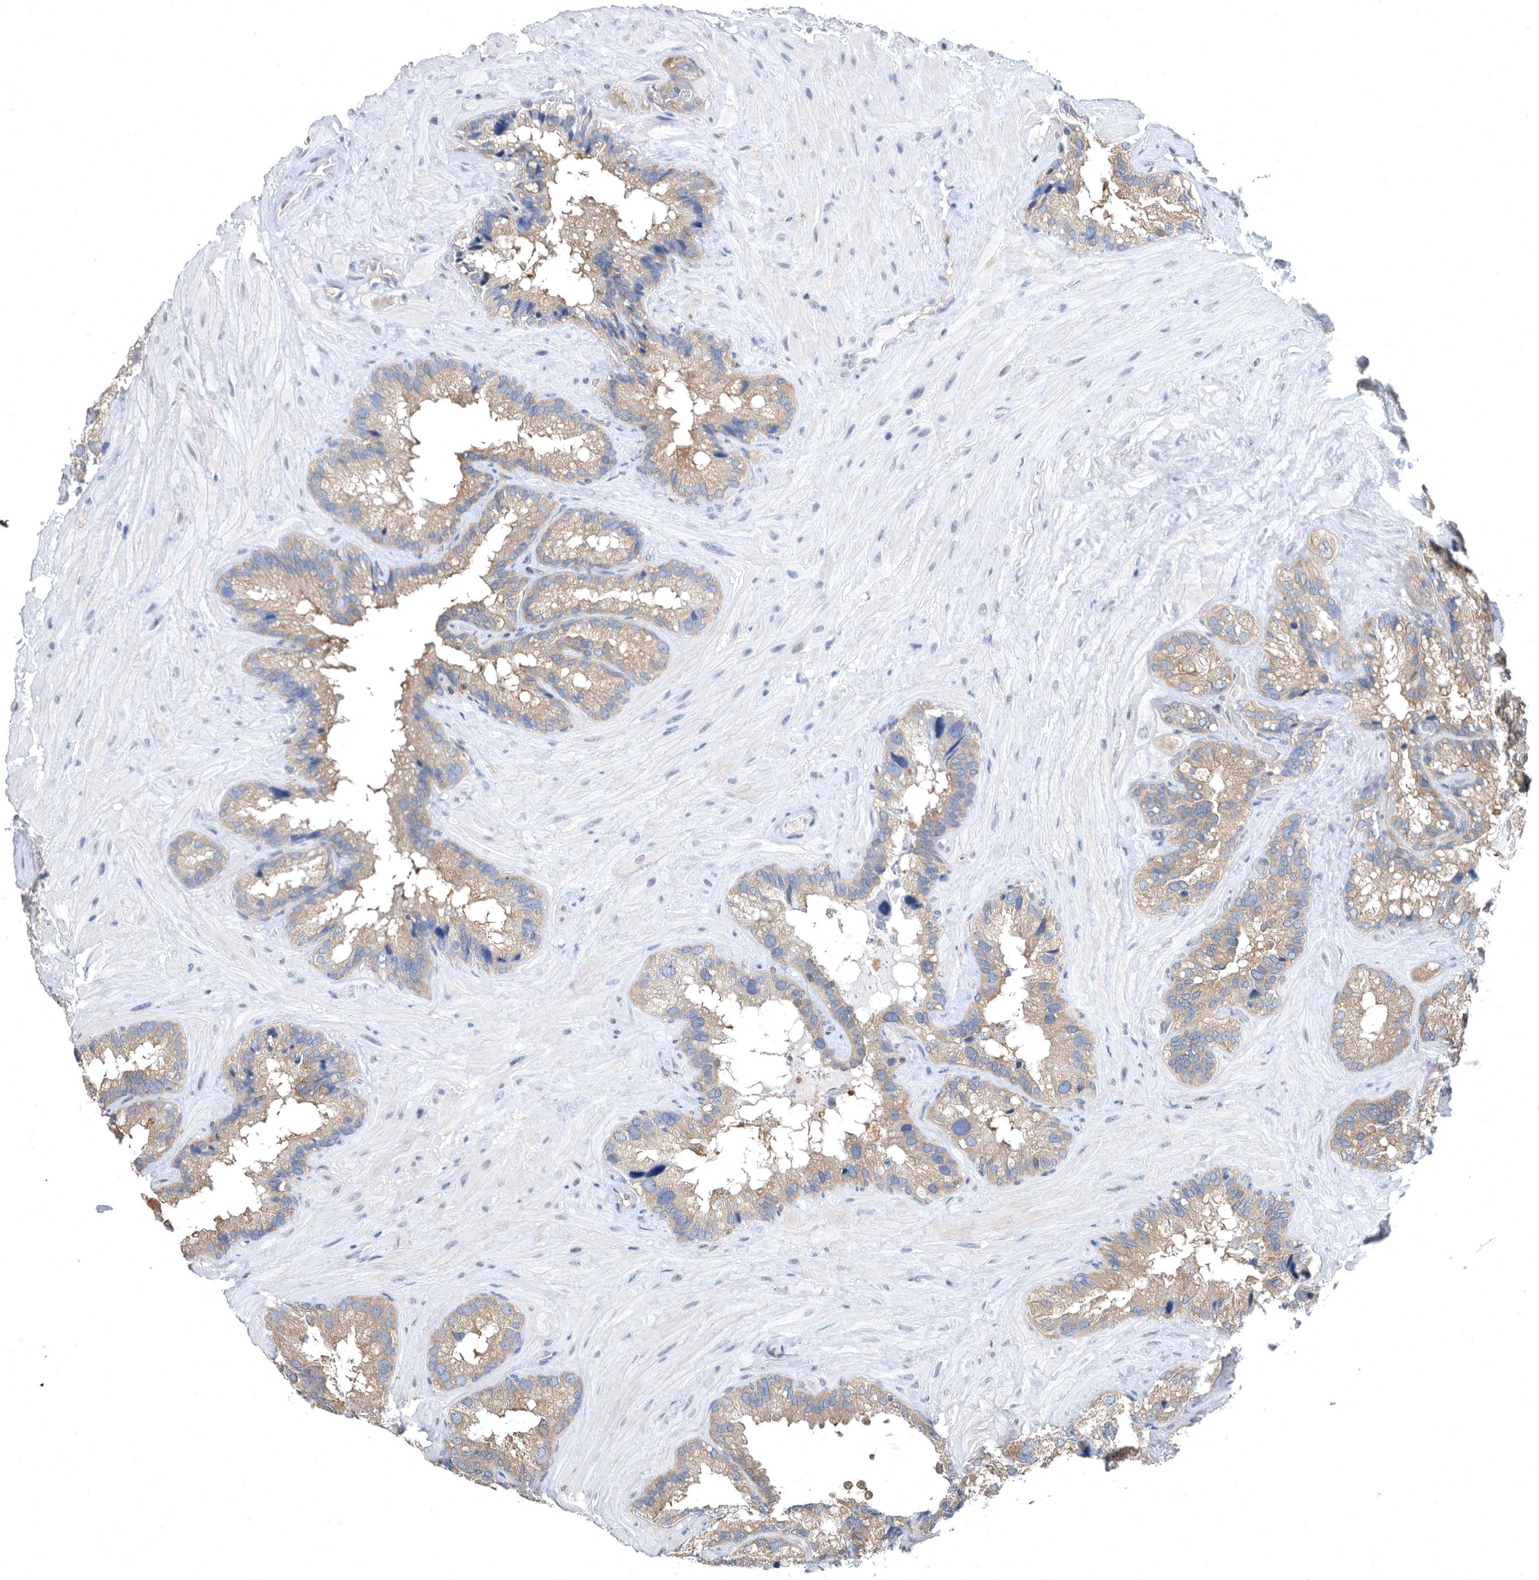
{"staining": {"intensity": "moderate", "quantity": "25%-75%", "location": "cytoplasmic/membranous"}, "tissue": "seminal vesicle", "cell_type": "Glandular cells", "image_type": "normal", "snomed": [{"axis": "morphology", "description": "Normal tissue, NOS"}, {"axis": "topography", "description": "Prostate"}, {"axis": "topography", "description": "Seminal veicle"}], "caption": "Protein staining exhibits moderate cytoplasmic/membranous staining in approximately 25%-75% of glandular cells in normal seminal vesicle.", "gene": "CCT4", "patient": {"sex": "male", "age": 68}}